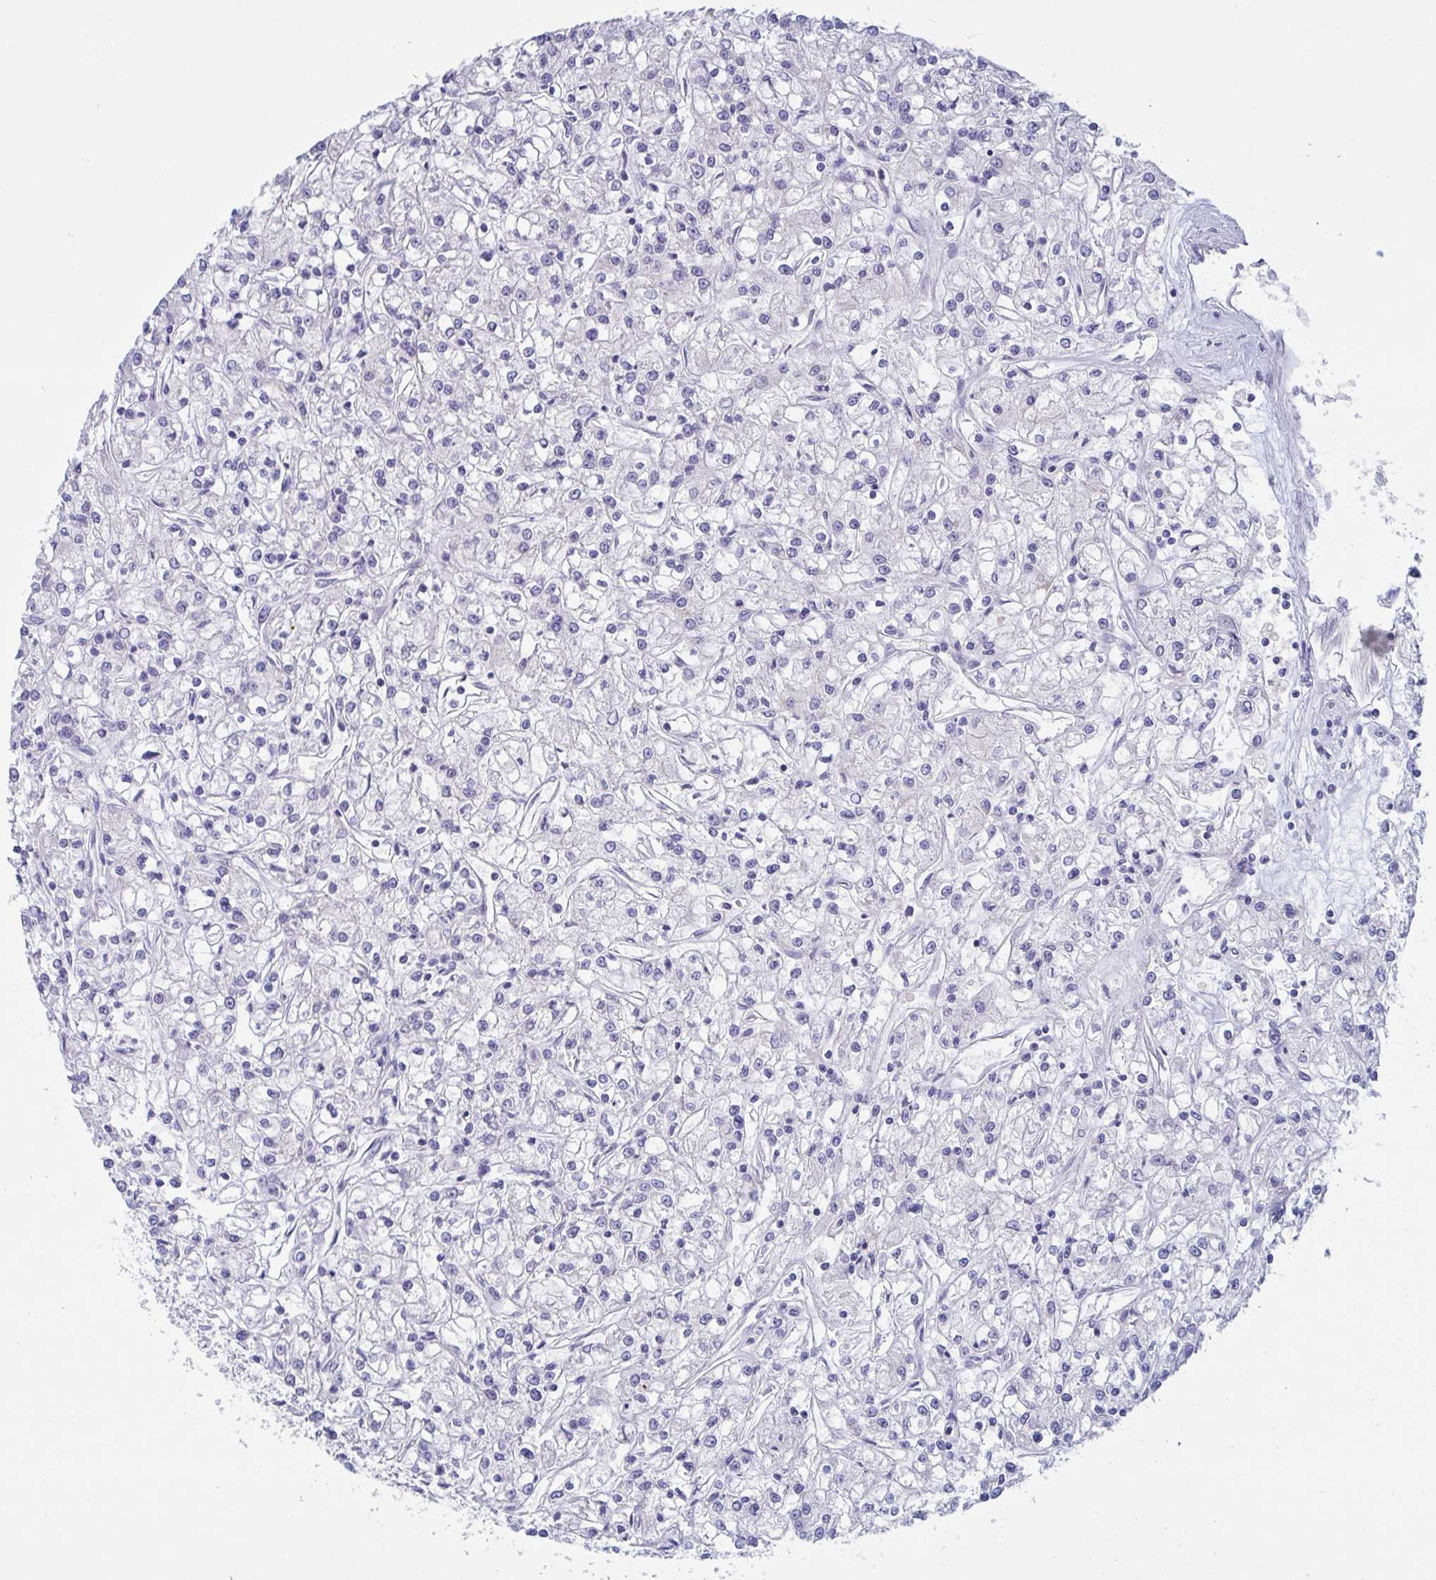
{"staining": {"intensity": "negative", "quantity": "none", "location": "none"}, "tissue": "renal cancer", "cell_type": "Tumor cells", "image_type": "cancer", "snomed": [{"axis": "morphology", "description": "Adenocarcinoma, NOS"}, {"axis": "topography", "description": "Kidney"}], "caption": "Image shows no significant protein positivity in tumor cells of adenocarcinoma (renal). (DAB (3,3'-diaminobenzidine) immunohistochemistry with hematoxylin counter stain).", "gene": "TAS2R38", "patient": {"sex": "female", "age": 59}}